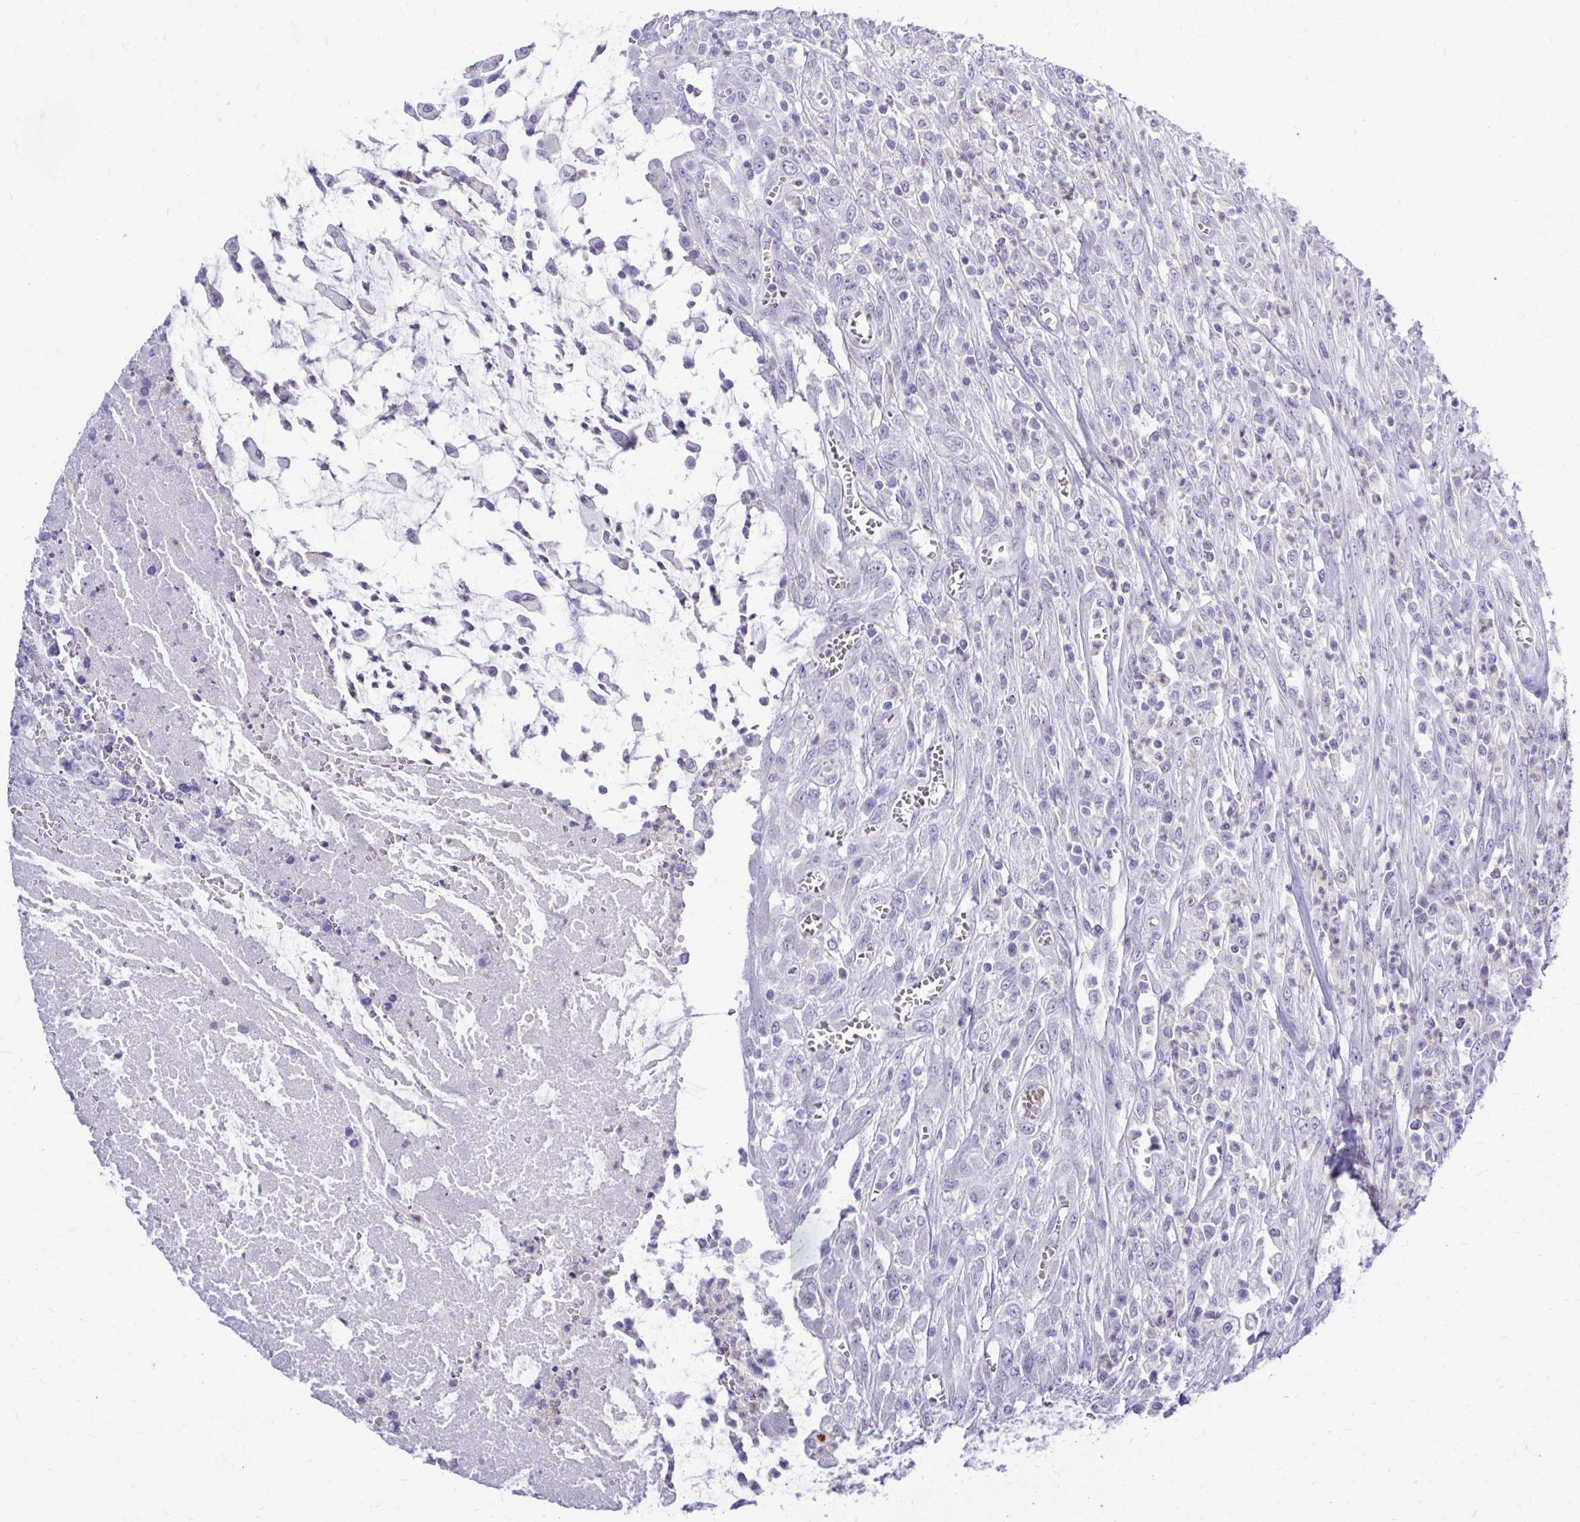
{"staining": {"intensity": "negative", "quantity": "none", "location": "none"}, "tissue": "colorectal cancer", "cell_type": "Tumor cells", "image_type": "cancer", "snomed": [{"axis": "morphology", "description": "Adenocarcinoma, NOS"}, {"axis": "topography", "description": "Colon"}], "caption": "Adenocarcinoma (colorectal) was stained to show a protein in brown. There is no significant expression in tumor cells.", "gene": "ZSWIM9", "patient": {"sex": "male", "age": 65}}